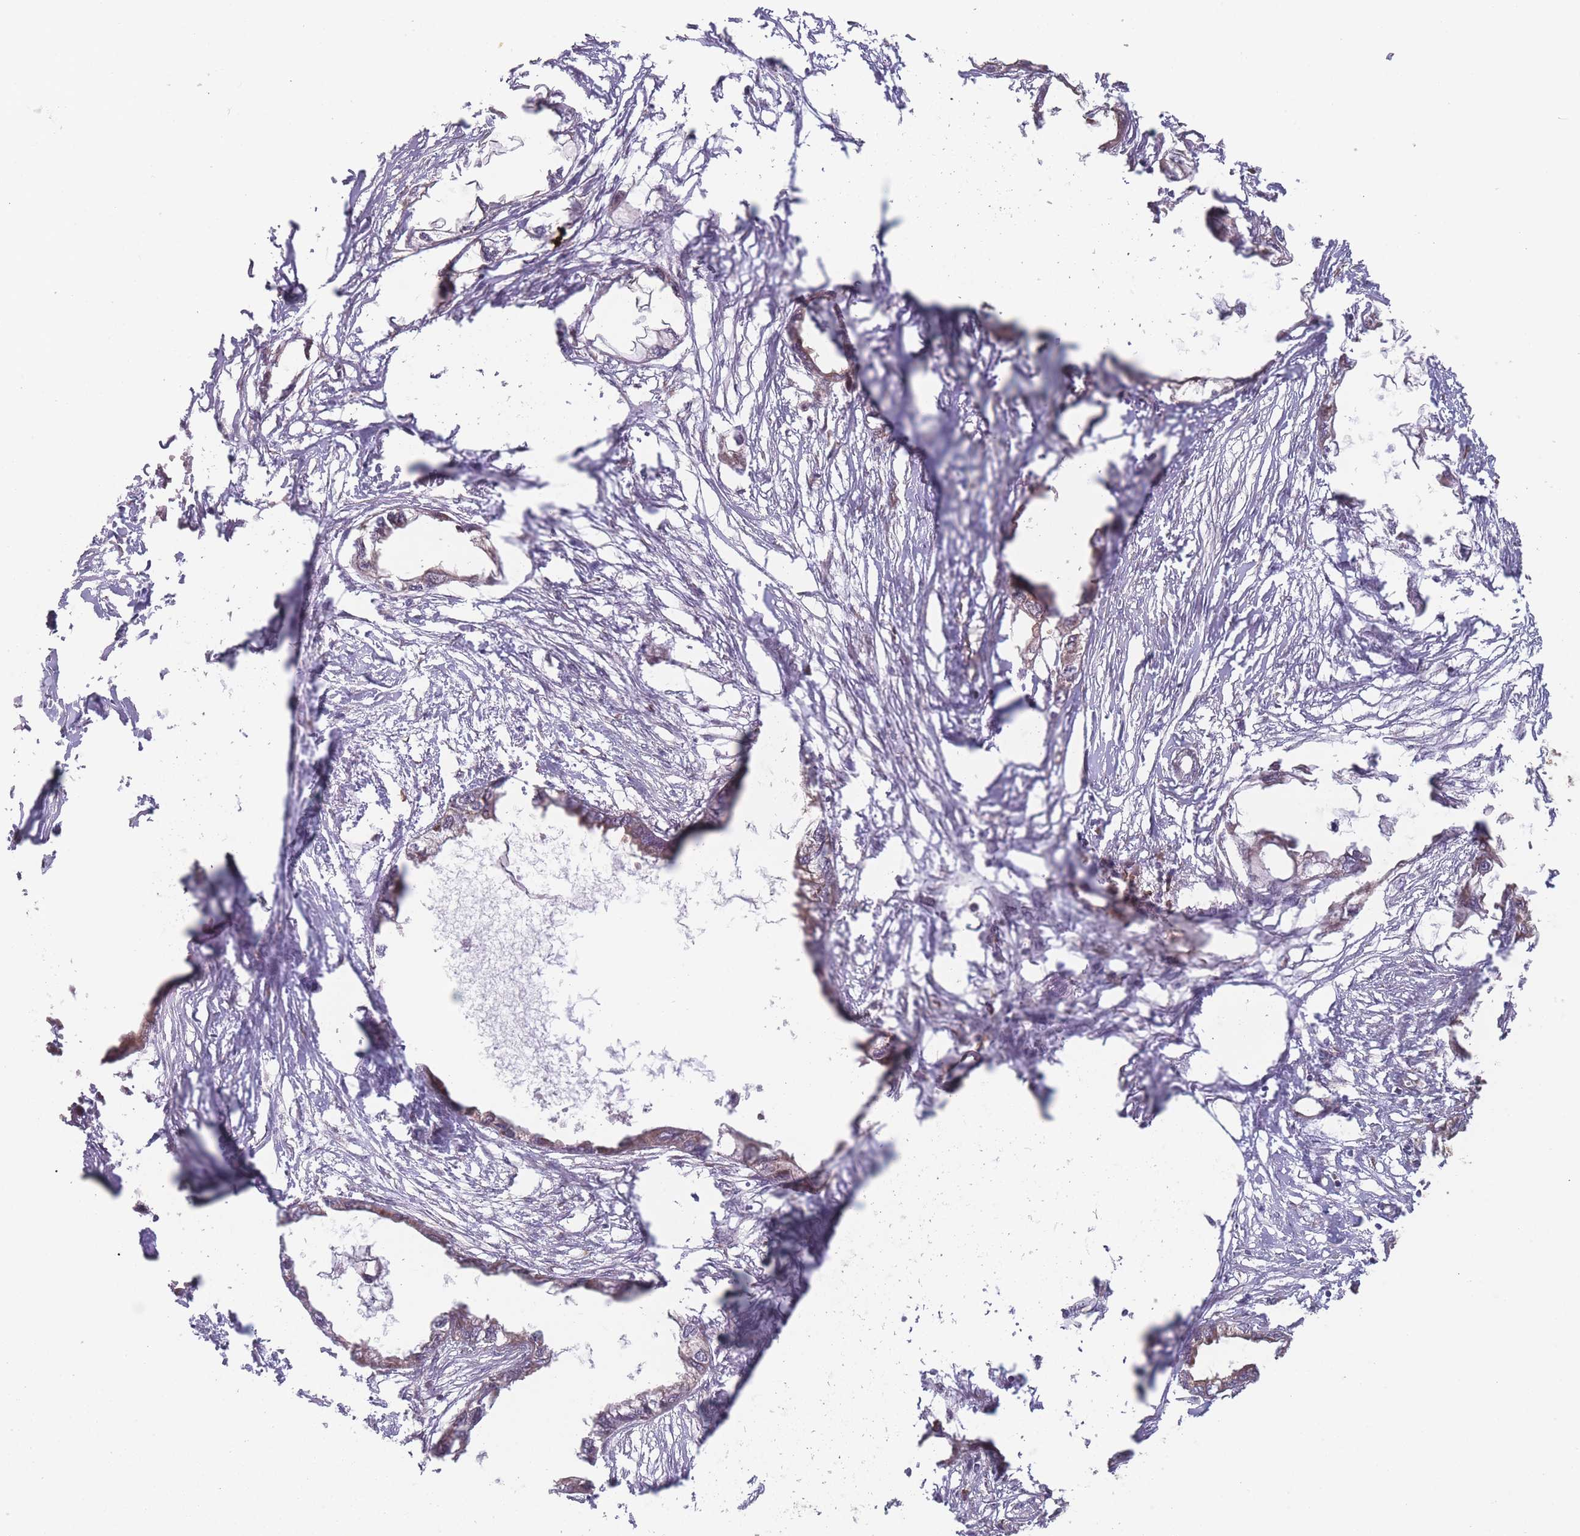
{"staining": {"intensity": "moderate", "quantity": "25%-75%", "location": "cytoplasmic/membranous"}, "tissue": "endometrial cancer", "cell_type": "Tumor cells", "image_type": "cancer", "snomed": [{"axis": "morphology", "description": "Adenocarcinoma, NOS"}, {"axis": "morphology", "description": "Adenocarcinoma, metastatic, NOS"}, {"axis": "topography", "description": "Adipose tissue"}, {"axis": "topography", "description": "Endometrium"}], "caption": "Human endometrial cancer (metastatic adenocarcinoma) stained with a protein marker demonstrates moderate staining in tumor cells.", "gene": "RPS18", "patient": {"sex": "female", "age": 67}}